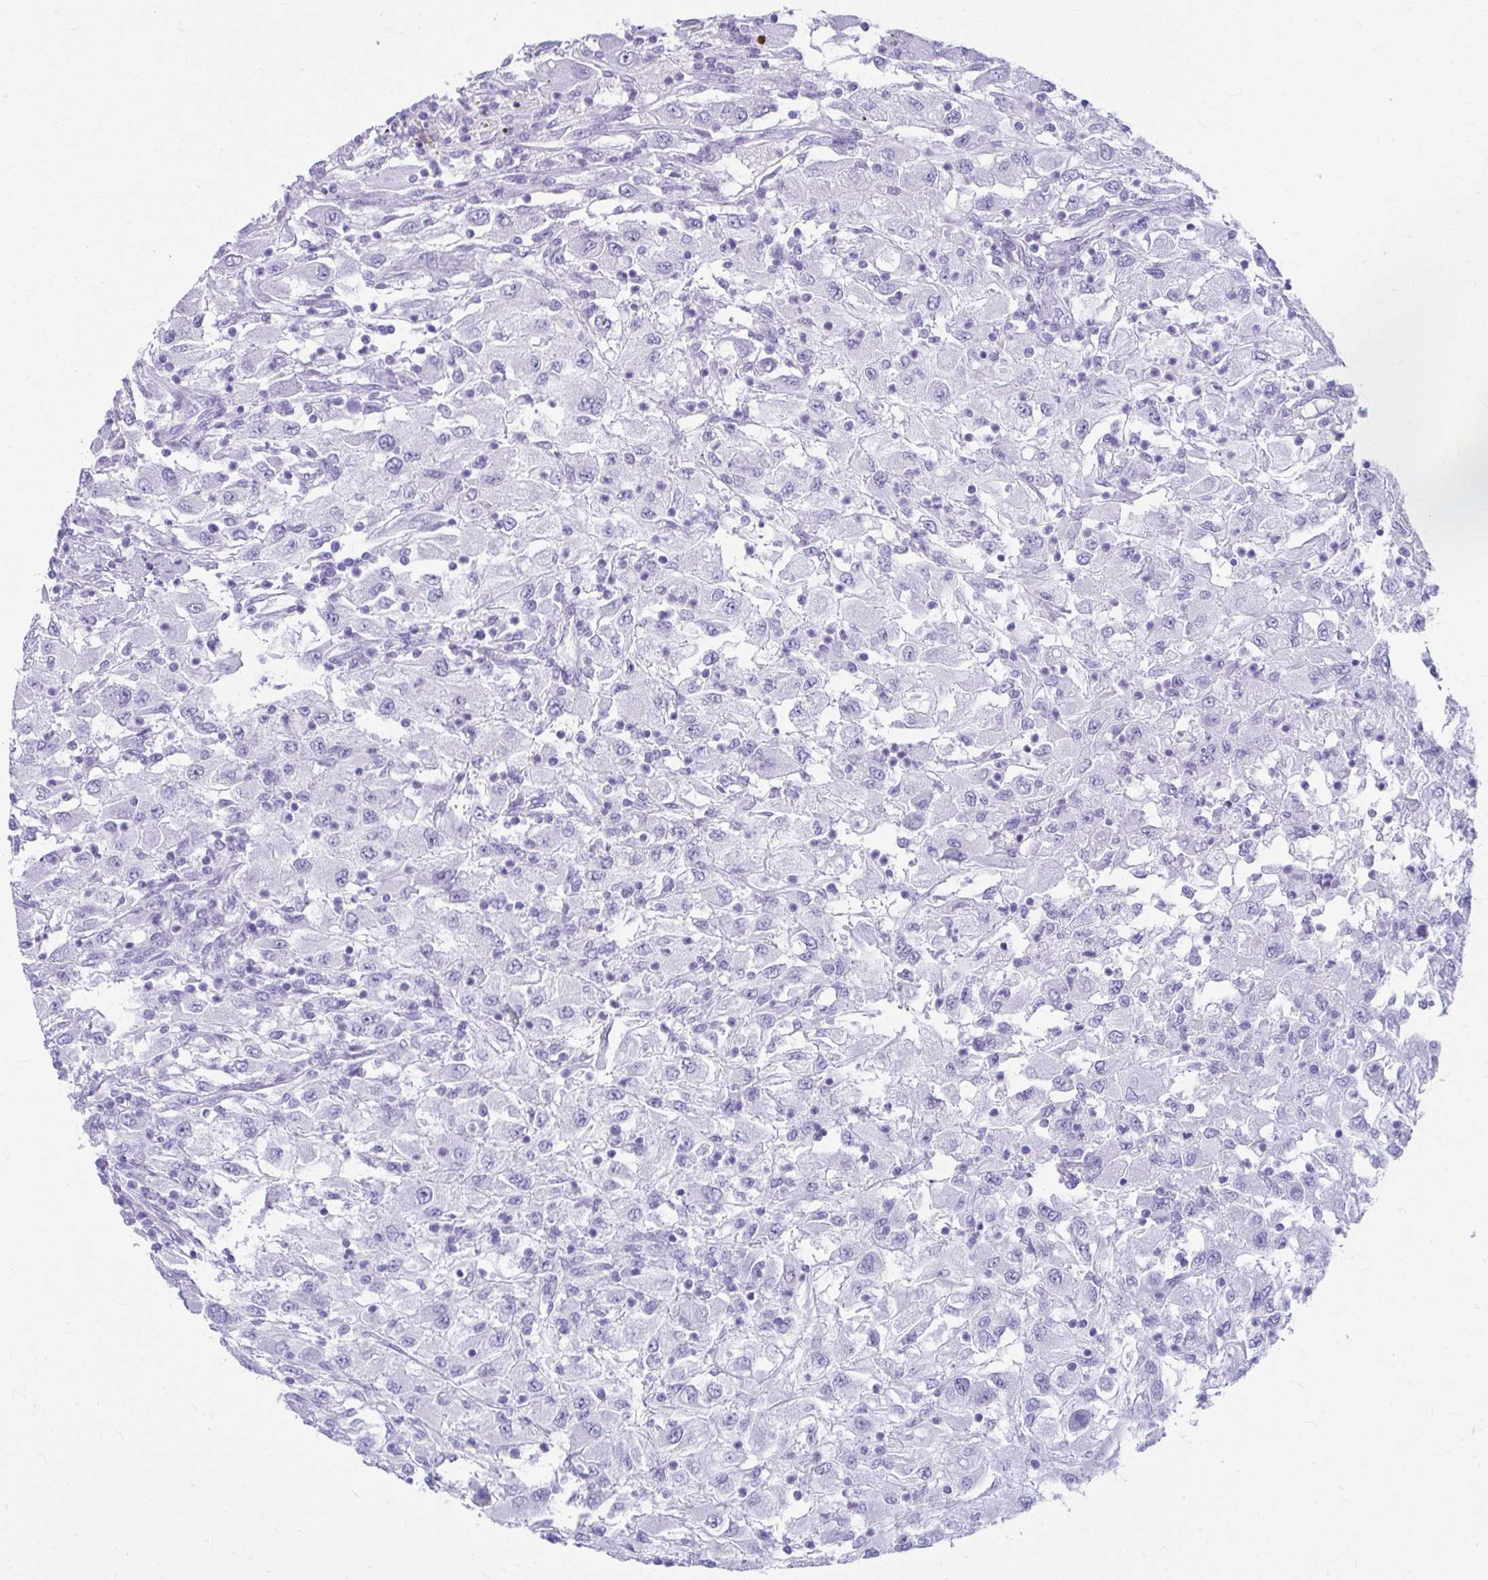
{"staining": {"intensity": "negative", "quantity": "none", "location": "none"}, "tissue": "renal cancer", "cell_type": "Tumor cells", "image_type": "cancer", "snomed": [{"axis": "morphology", "description": "Adenocarcinoma, NOS"}, {"axis": "topography", "description": "Kidney"}], "caption": "The immunohistochemistry (IHC) photomicrograph has no significant staining in tumor cells of renal cancer (adenocarcinoma) tissue.", "gene": "ATP4B", "patient": {"sex": "female", "age": 67}}